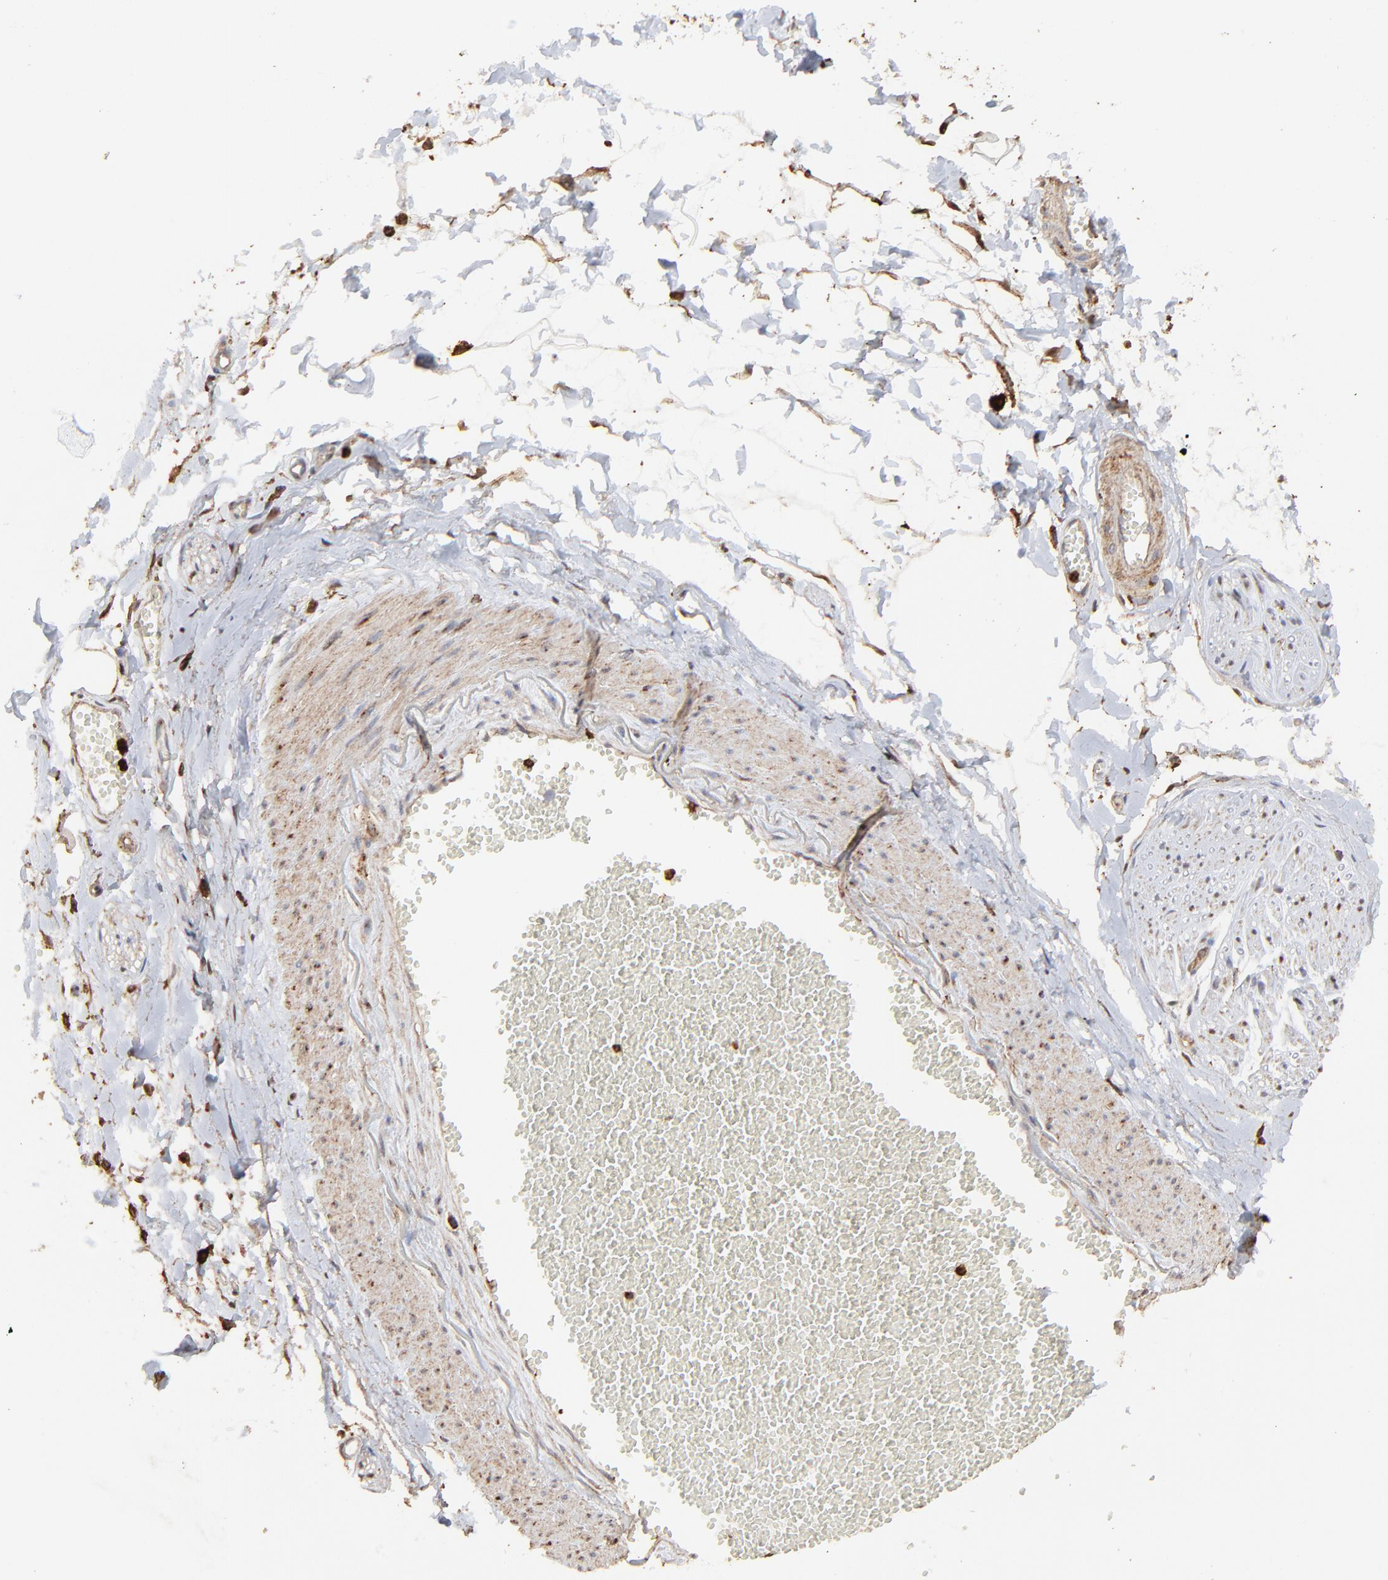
{"staining": {"intensity": "weak", "quantity": ">75%", "location": "cytoplasmic/membranous"}, "tissue": "adipose tissue", "cell_type": "Adipocytes", "image_type": "normal", "snomed": [{"axis": "morphology", "description": "Normal tissue, NOS"}, {"axis": "morphology", "description": "Inflammation, NOS"}, {"axis": "topography", "description": "Salivary gland"}, {"axis": "topography", "description": "Peripheral nerve tissue"}], "caption": "Adipose tissue was stained to show a protein in brown. There is low levels of weak cytoplasmic/membranous expression in about >75% of adipocytes. (Stains: DAB (3,3'-diaminobenzidine) in brown, nuclei in blue, Microscopy: brightfield microscopy at high magnification).", "gene": "SLC6A14", "patient": {"sex": "female", "age": 75}}